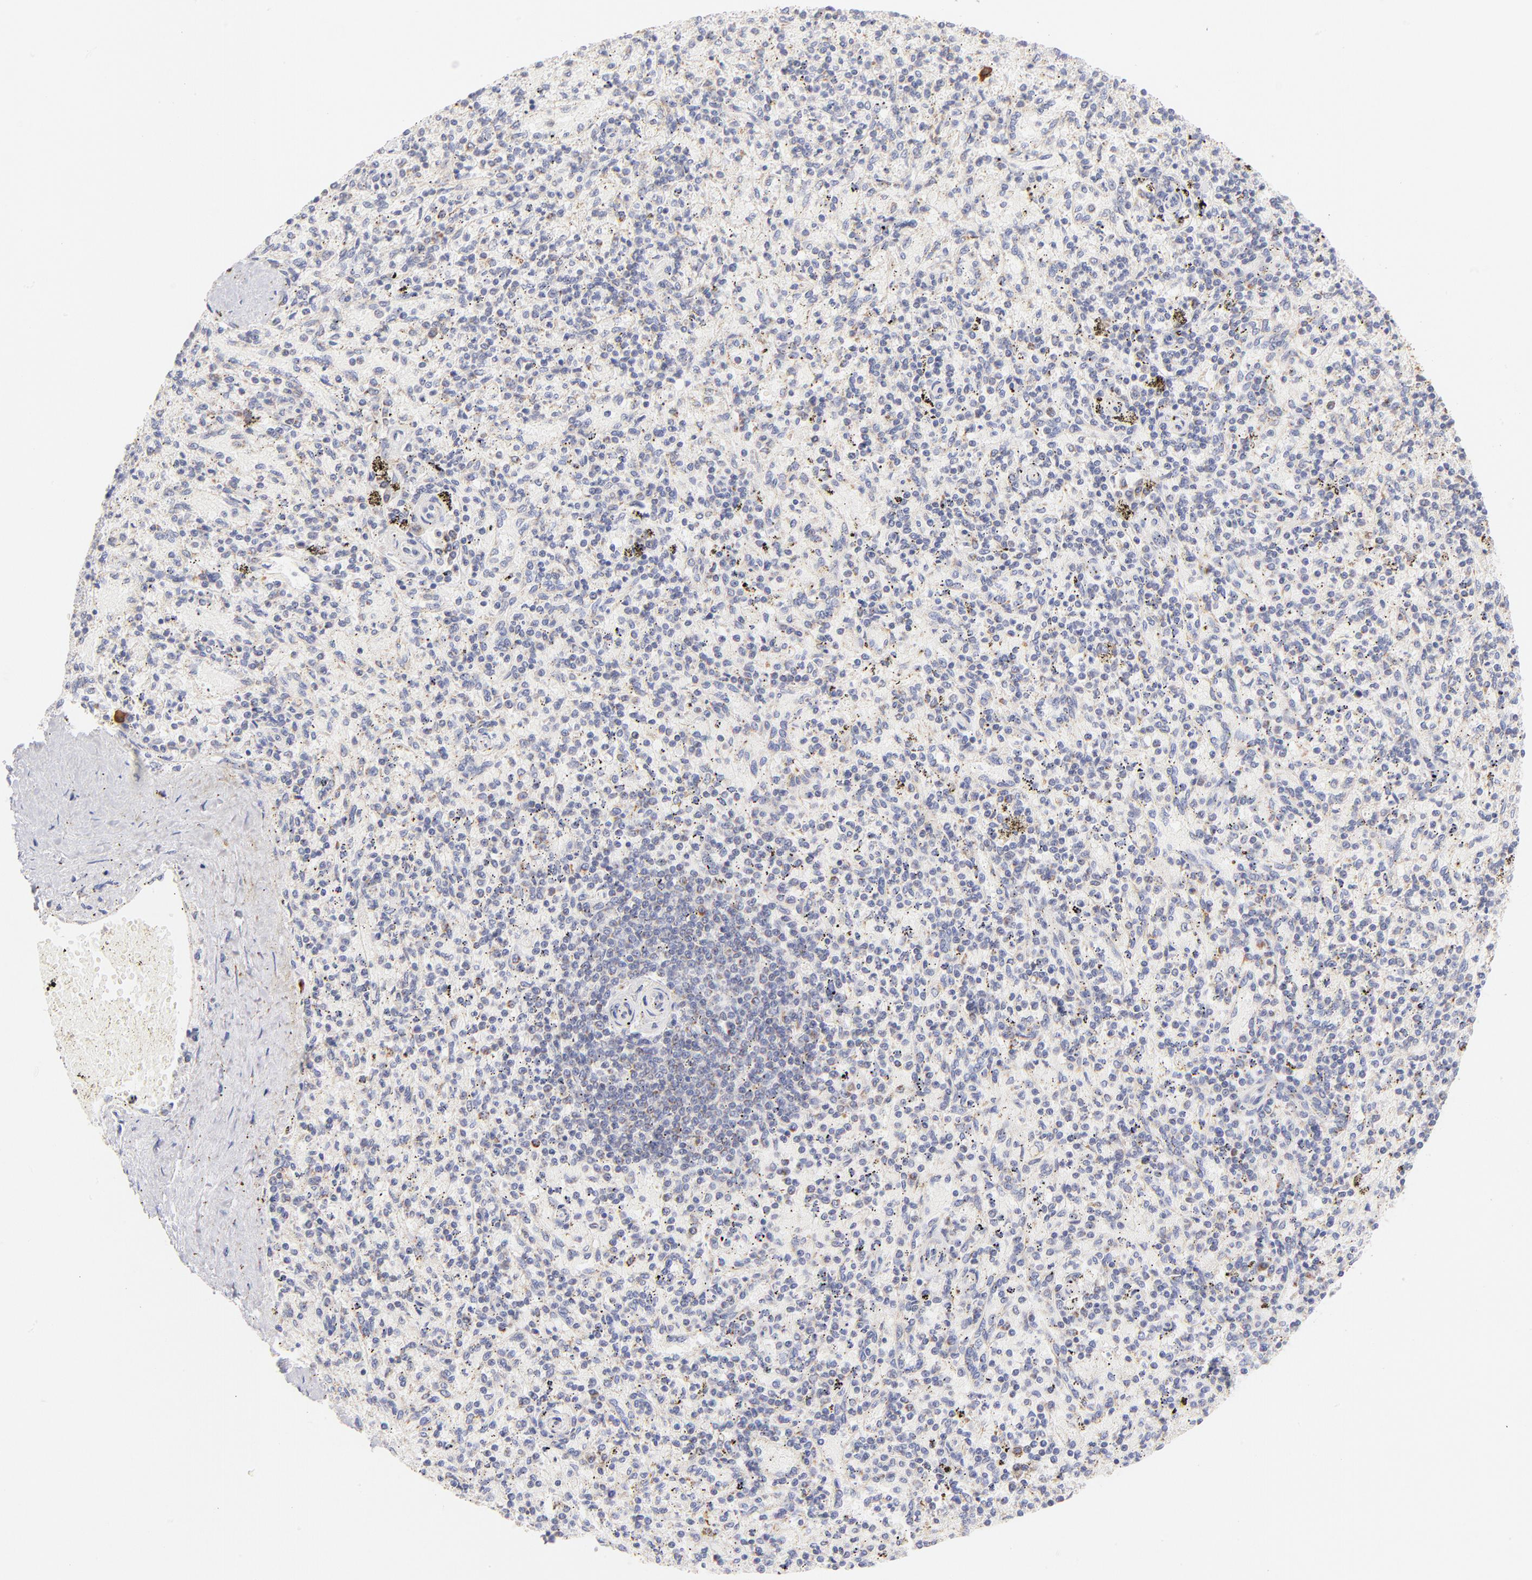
{"staining": {"intensity": "negative", "quantity": "none", "location": "none"}, "tissue": "spleen", "cell_type": "Cells in red pulp", "image_type": "normal", "snomed": [{"axis": "morphology", "description": "Normal tissue, NOS"}, {"axis": "topography", "description": "Spleen"}], "caption": "Histopathology image shows no significant protein positivity in cells in red pulp of normal spleen. (DAB immunohistochemistry, high magnification).", "gene": "AIFM1", "patient": {"sex": "female", "age": 43}}